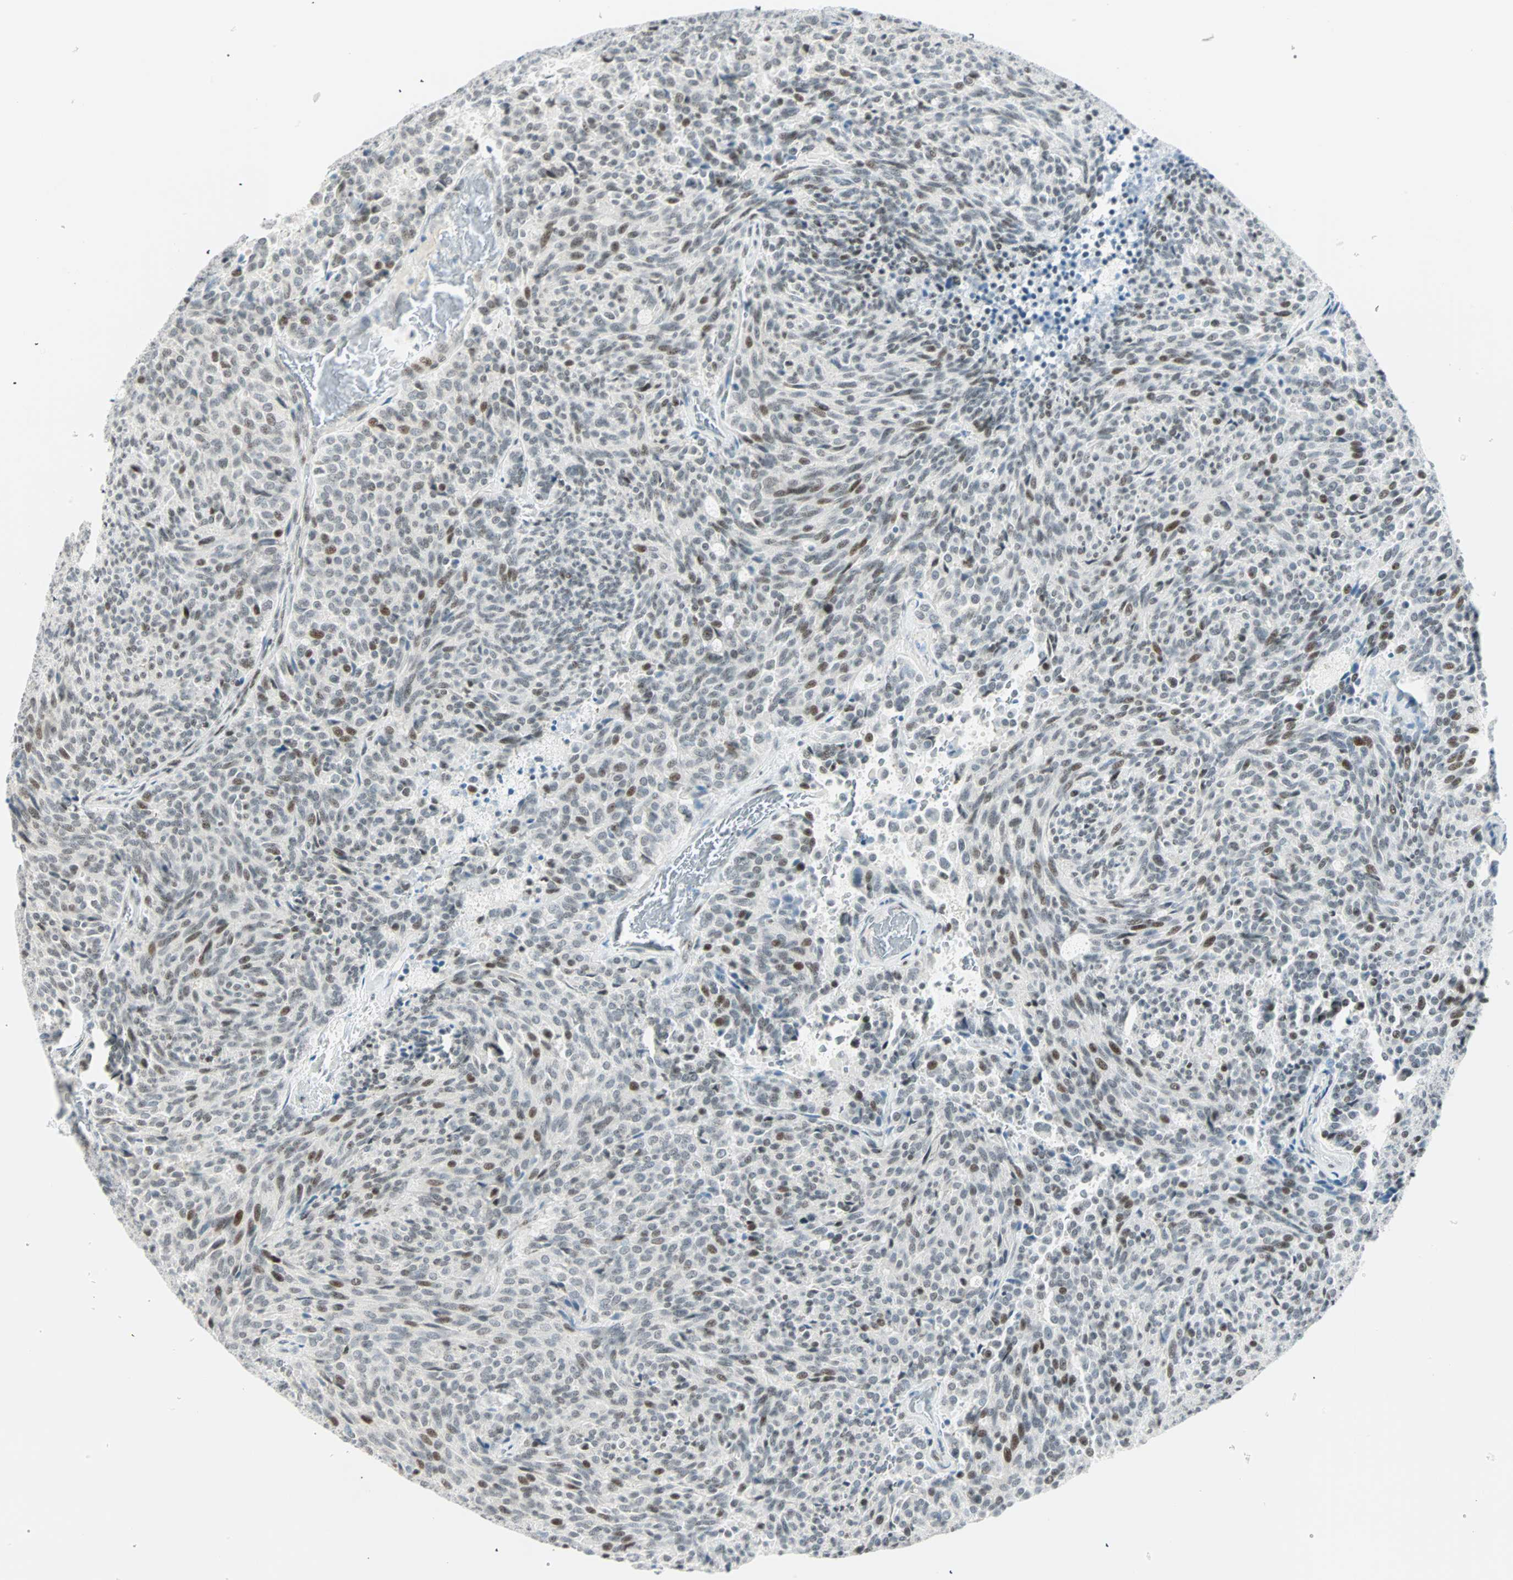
{"staining": {"intensity": "moderate", "quantity": "<25%", "location": "nuclear"}, "tissue": "carcinoid", "cell_type": "Tumor cells", "image_type": "cancer", "snomed": [{"axis": "morphology", "description": "Carcinoid, malignant, NOS"}, {"axis": "topography", "description": "Pancreas"}], "caption": "DAB immunohistochemical staining of human carcinoid (malignant) shows moderate nuclear protein expression in approximately <25% of tumor cells.", "gene": "PKNOX1", "patient": {"sex": "female", "age": 54}}